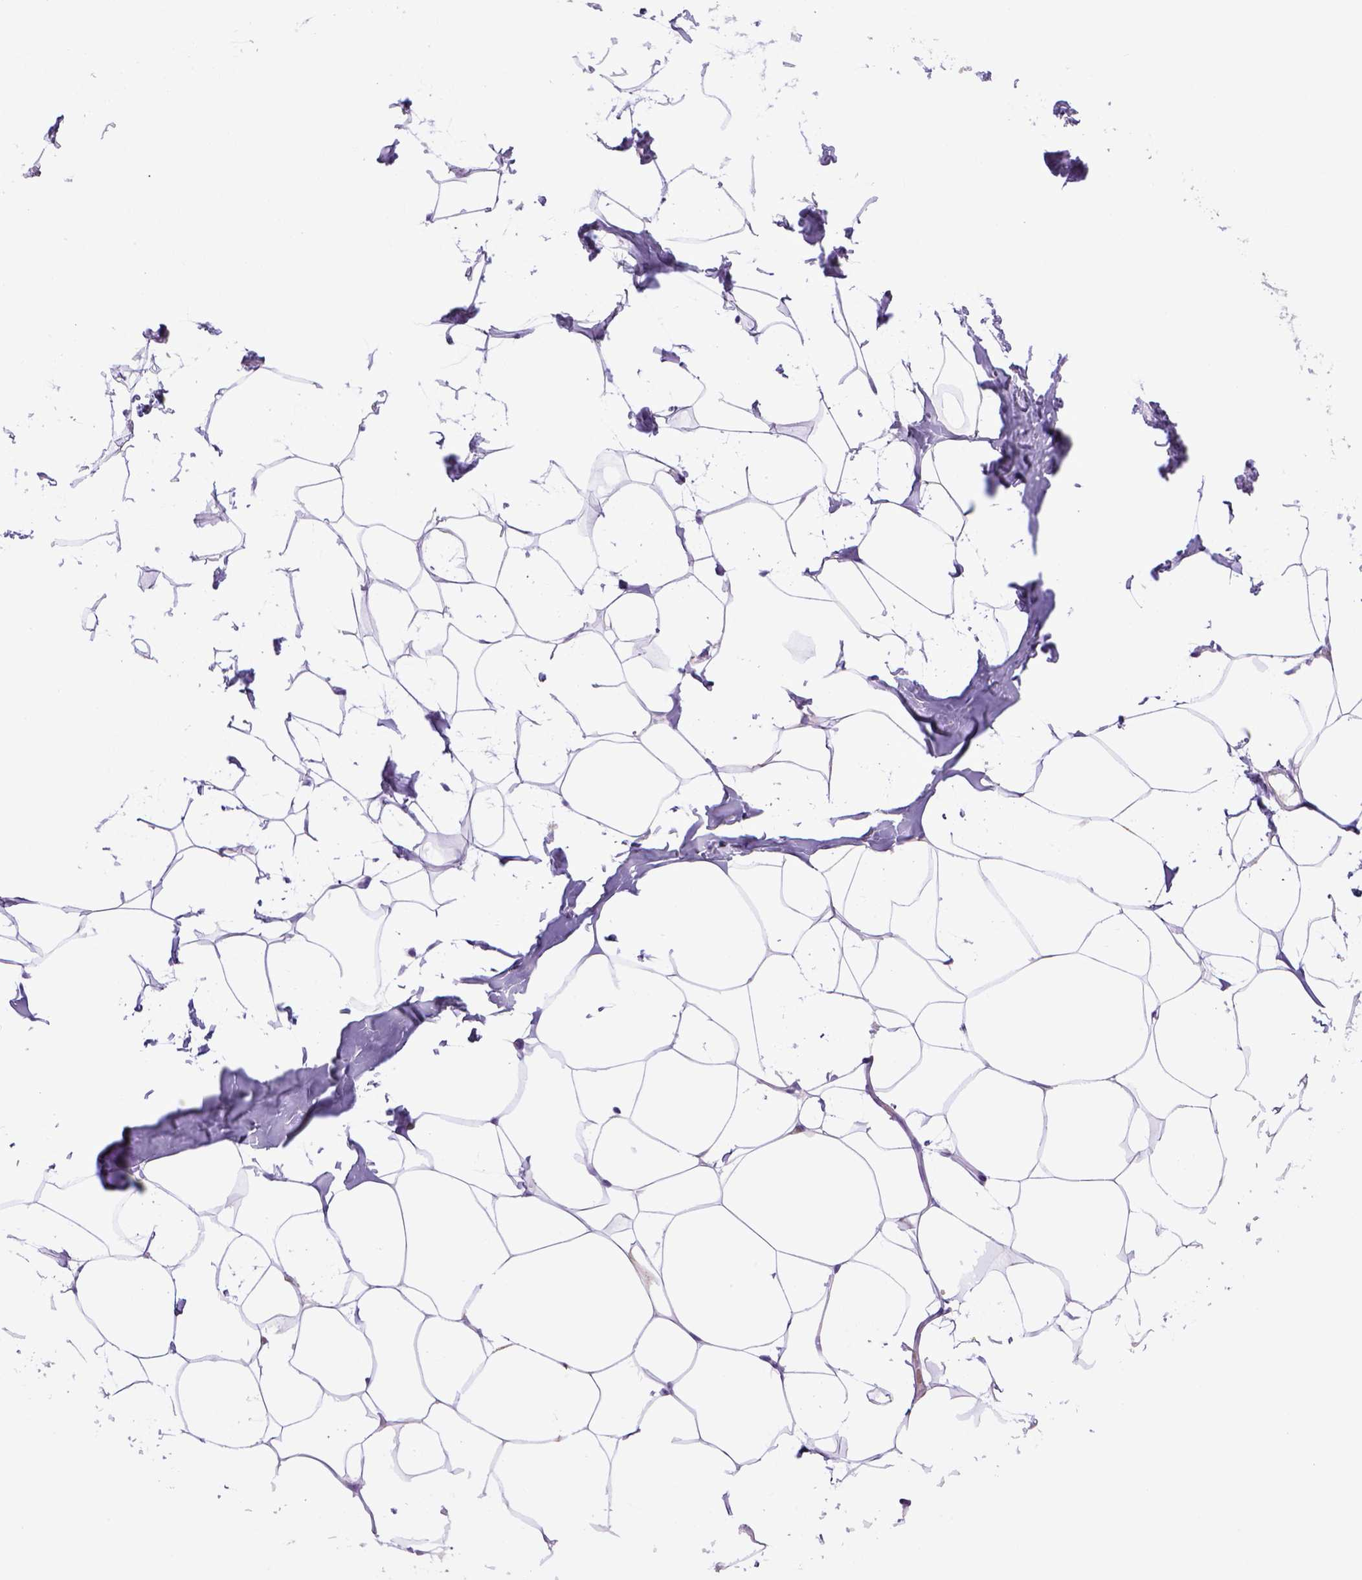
{"staining": {"intensity": "negative", "quantity": "none", "location": "none"}, "tissue": "breast", "cell_type": "Adipocytes", "image_type": "normal", "snomed": [{"axis": "morphology", "description": "Normal tissue, NOS"}, {"axis": "topography", "description": "Breast"}], "caption": "Immunohistochemistry of unremarkable breast exhibits no staining in adipocytes. (Immunohistochemistry, brightfield microscopy, high magnification).", "gene": "BAAT", "patient": {"sex": "female", "age": 32}}